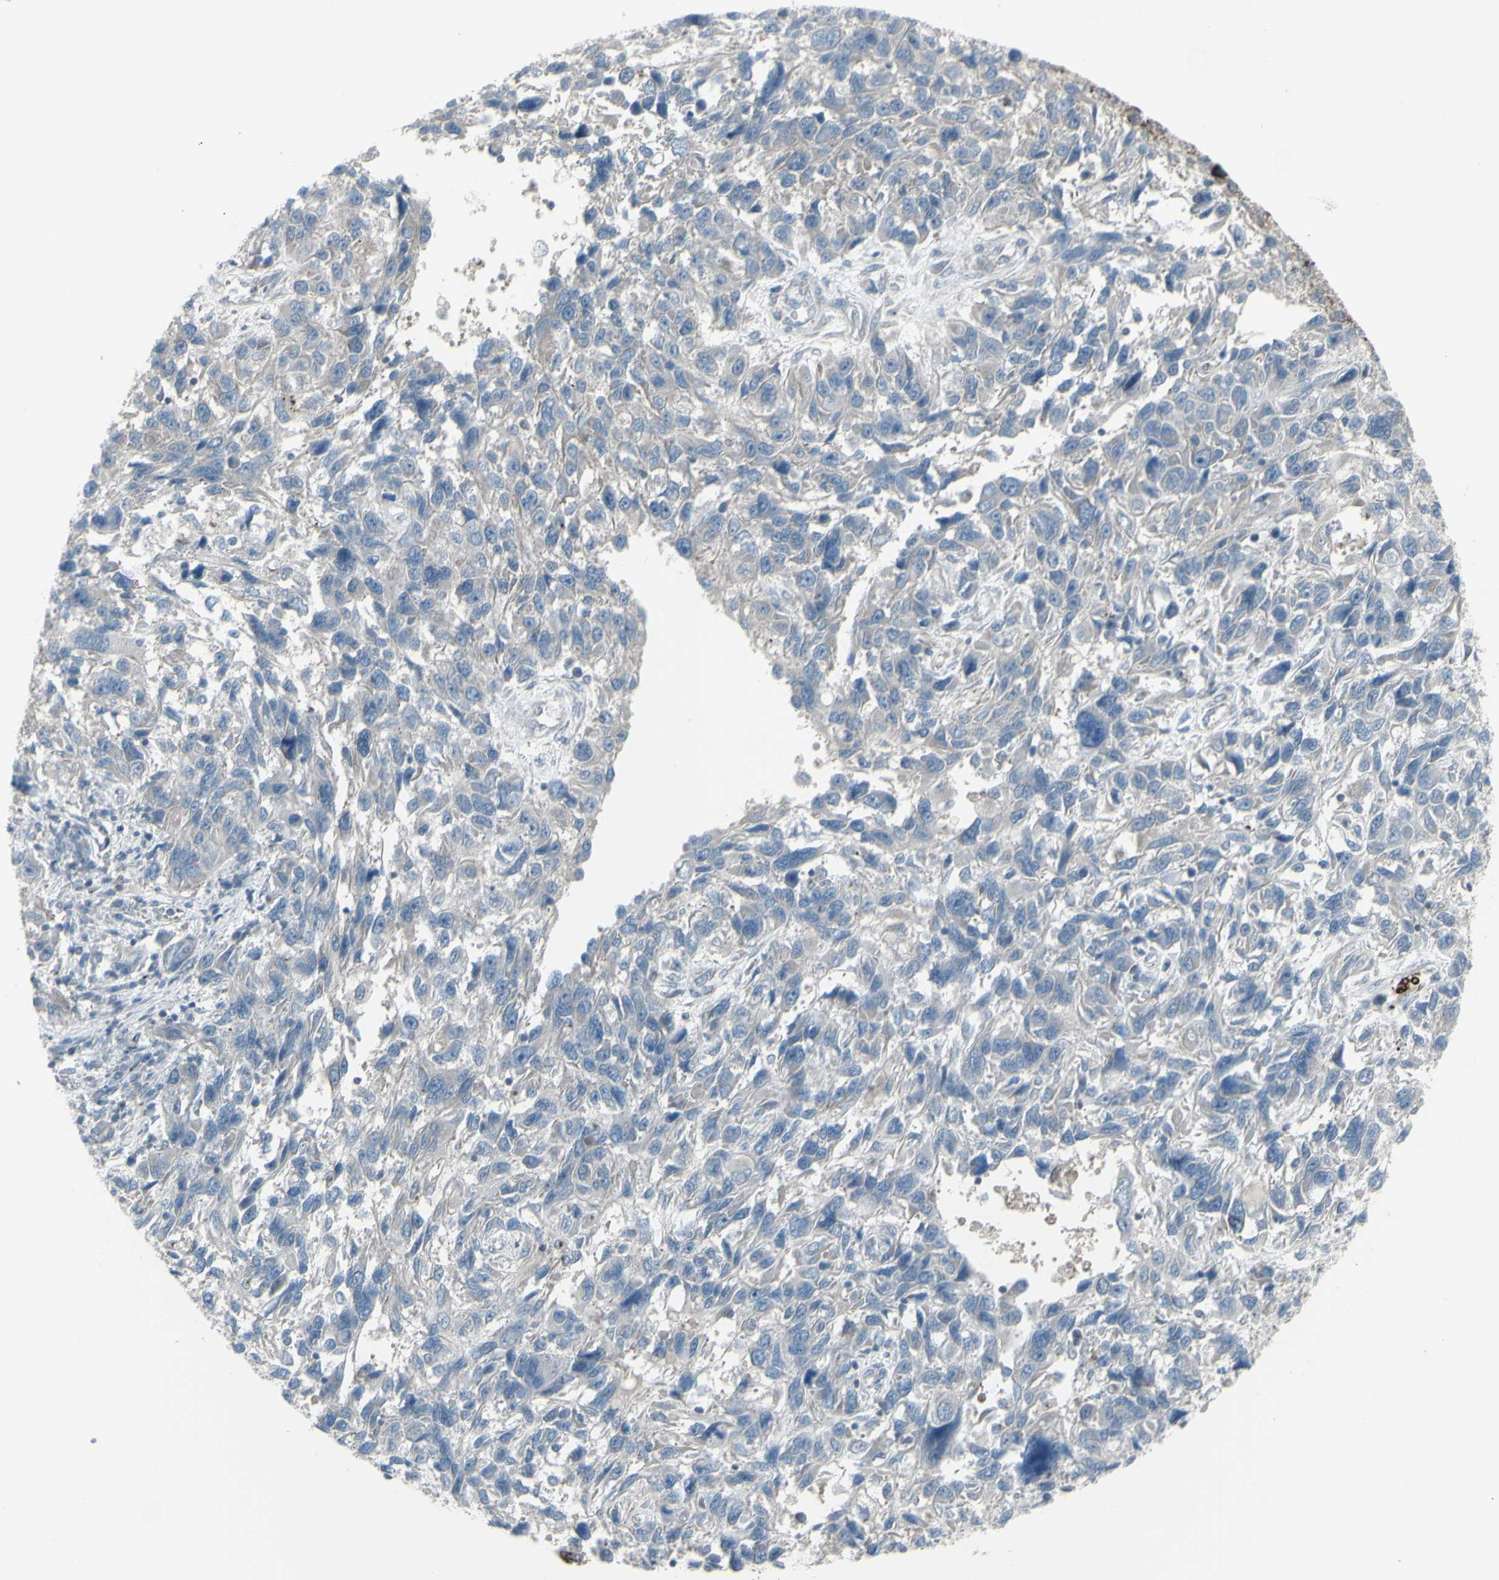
{"staining": {"intensity": "negative", "quantity": "none", "location": "none"}, "tissue": "melanoma", "cell_type": "Tumor cells", "image_type": "cancer", "snomed": [{"axis": "morphology", "description": "Malignant melanoma, NOS"}, {"axis": "topography", "description": "Skin"}], "caption": "Immunohistochemistry histopathology image of neoplastic tissue: malignant melanoma stained with DAB (3,3'-diaminobenzidine) exhibits no significant protein staining in tumor cells.", "gene": "GALNT6", "patient": {"sex": "male", "age": 53}}